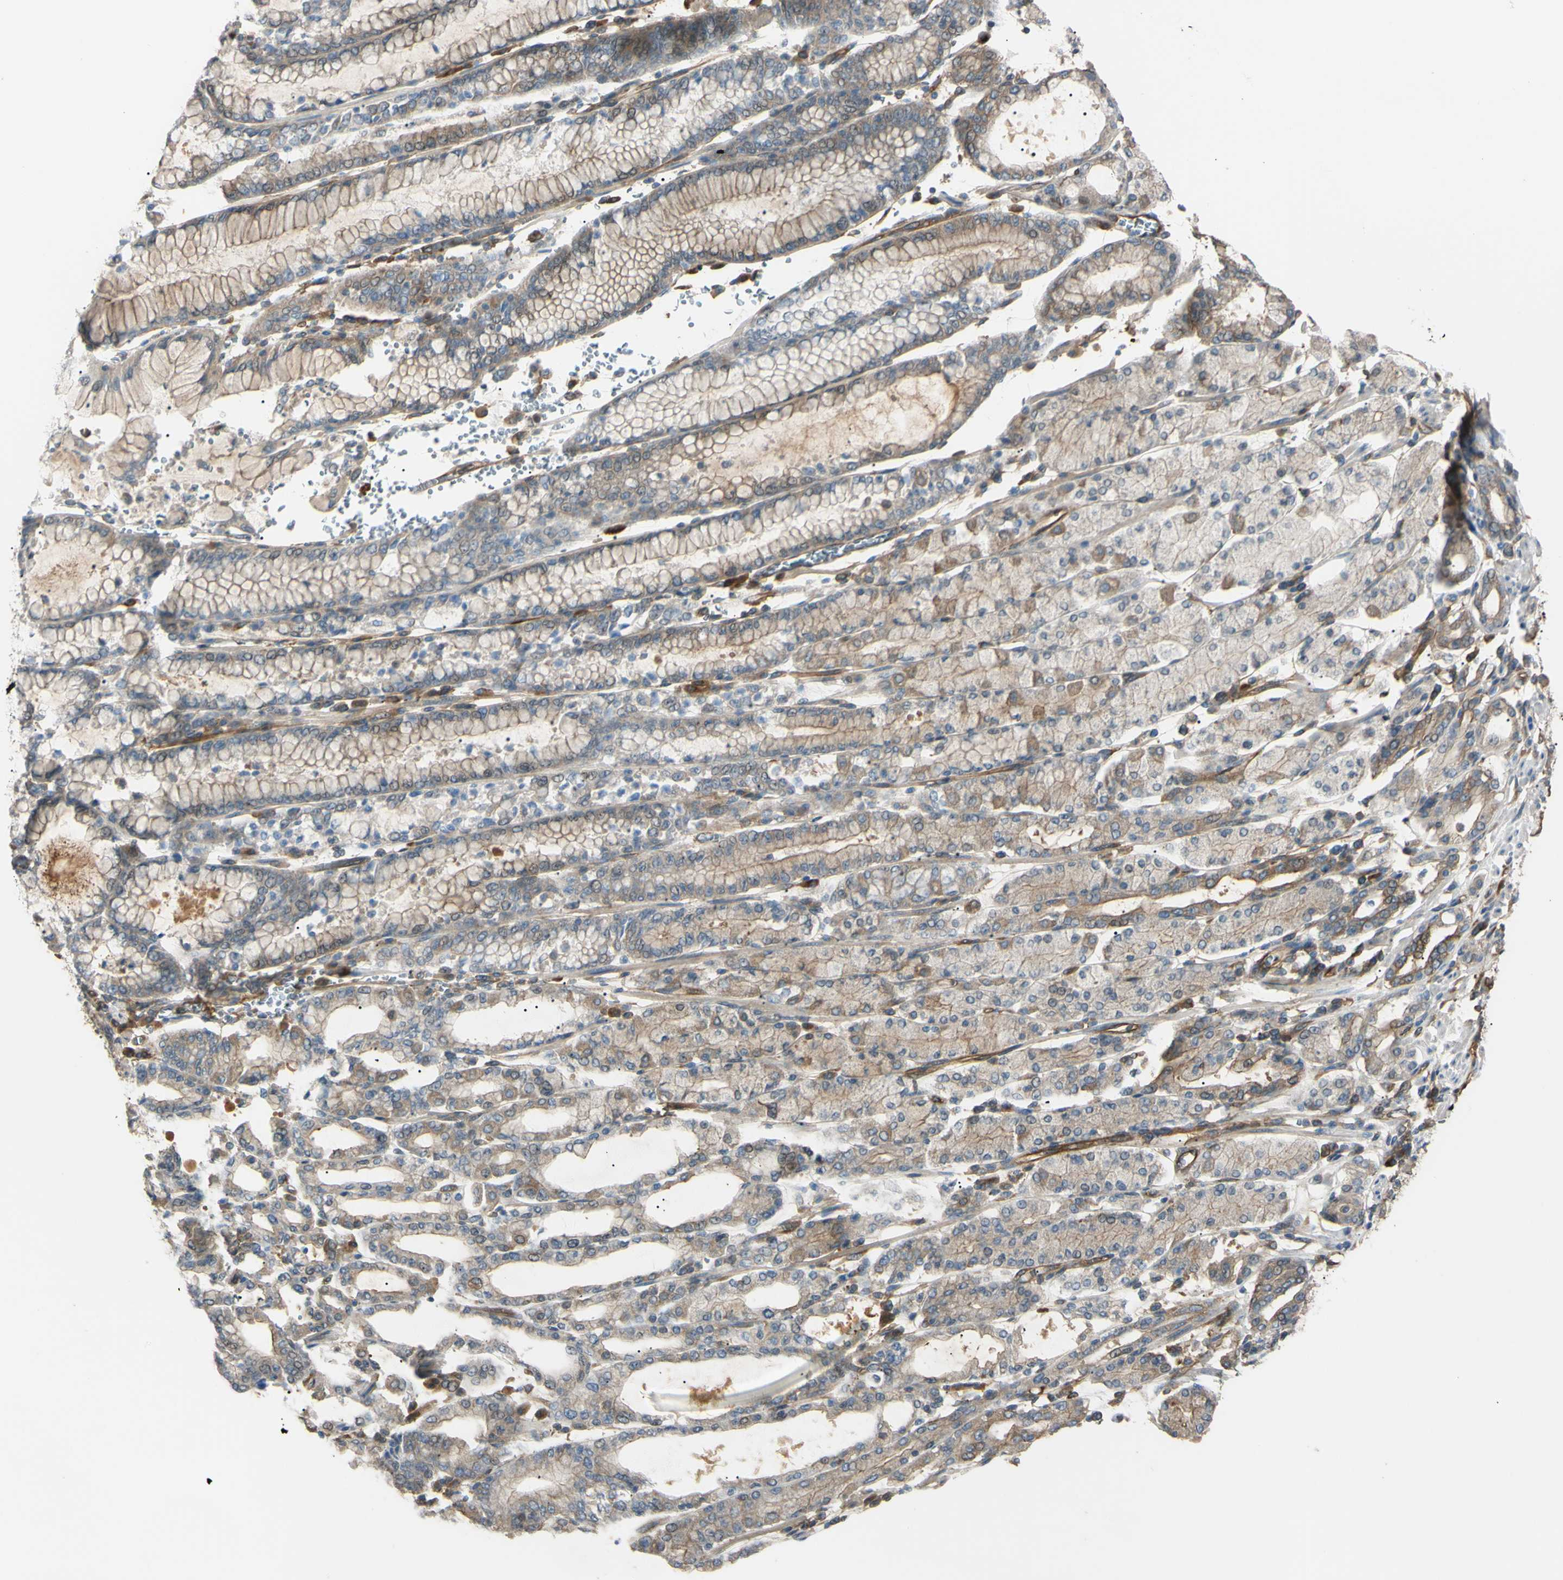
{"staining": {"intensity": "moderate", "quantity": ">75%", "location": "cytoplasmic/membranous"}, "tissue": "stomach cancer", "cell_type": "Tumor cells", "image_type": "cancer", "snomed": [{"axis": "morphology", "description": "Normal tissue, NOS"}, {"axis": "morphology", "description": "Adenocarcinoma, NOS"}, {"axis": "topography", "description": "Stomach, upper"}, {"axis": "topography", "description": "Stomach"}], "caption": "IHC (DAB (3,3'-diaminobenzidine)) staining of adenocarcinoma (stomach) displays moderate cytoplasmic/membranous protein staining in approximately >75% of tumor cells.", "gene": "PTPN12", "patient": {"sex": "male", "age": 76}}